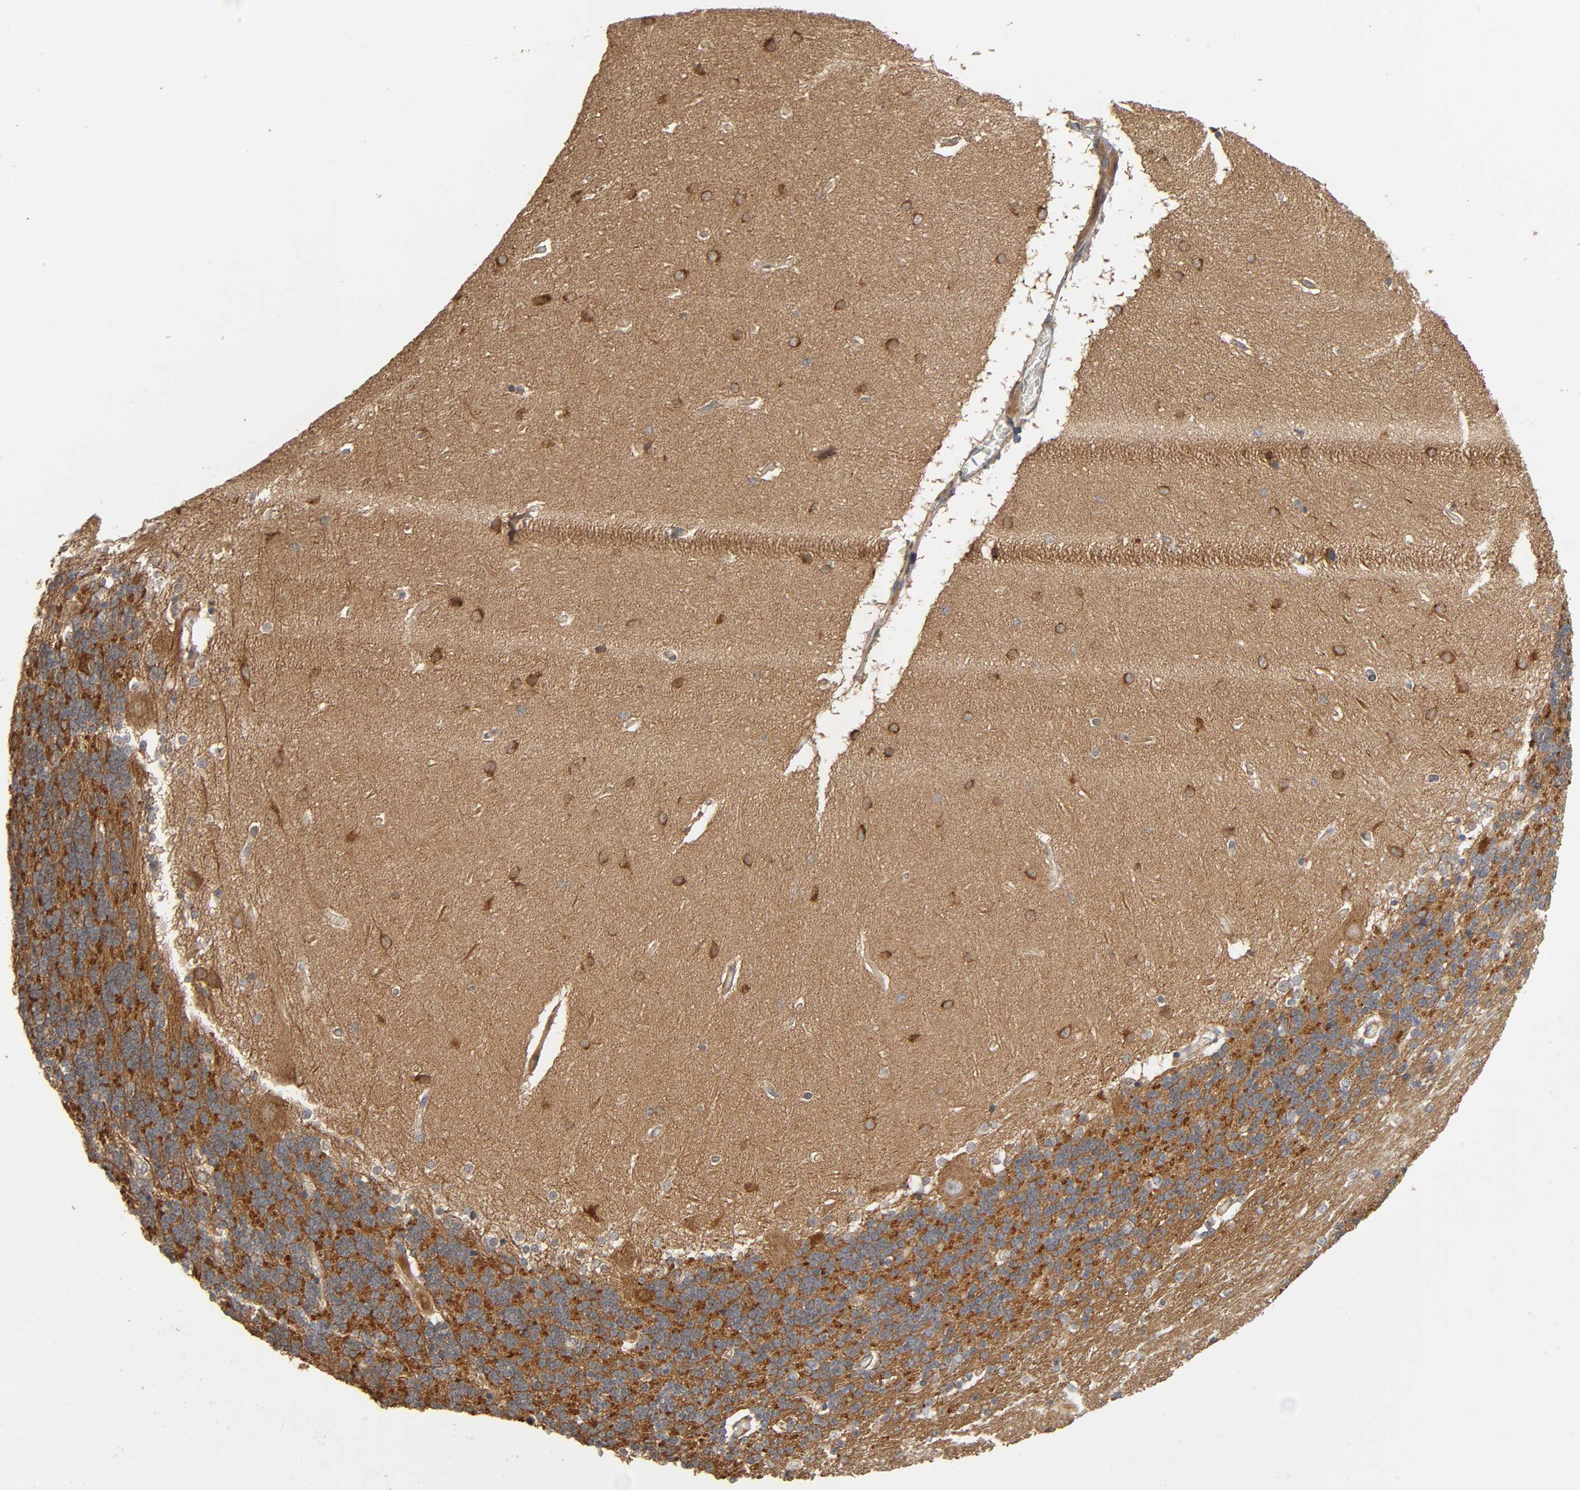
{"staining": {"intensity": "strong", "quantity": ">75%", "location": "cytoplasmic/membranous"}, "tissue": "cerebellum", "cell_type": "Cells in granular layer", "image_type": "normal", "snomed": [{"axis": "morphology", "description": "Normal tissue, NOS"}, {"axis": "topography", "description": "Cerebellum"}], "caption": "The photomicrograph reveals immunohistochemical staining of benign cerebellum. There is strong cytoplasmic/membranous positivity is seen in approximately >75% of cells in granular layer. (DAB = brown stain, brightfield microscopy at high magnification).", "gene": "SGSM1", "patient": {"sex": "female", "age": 54}}